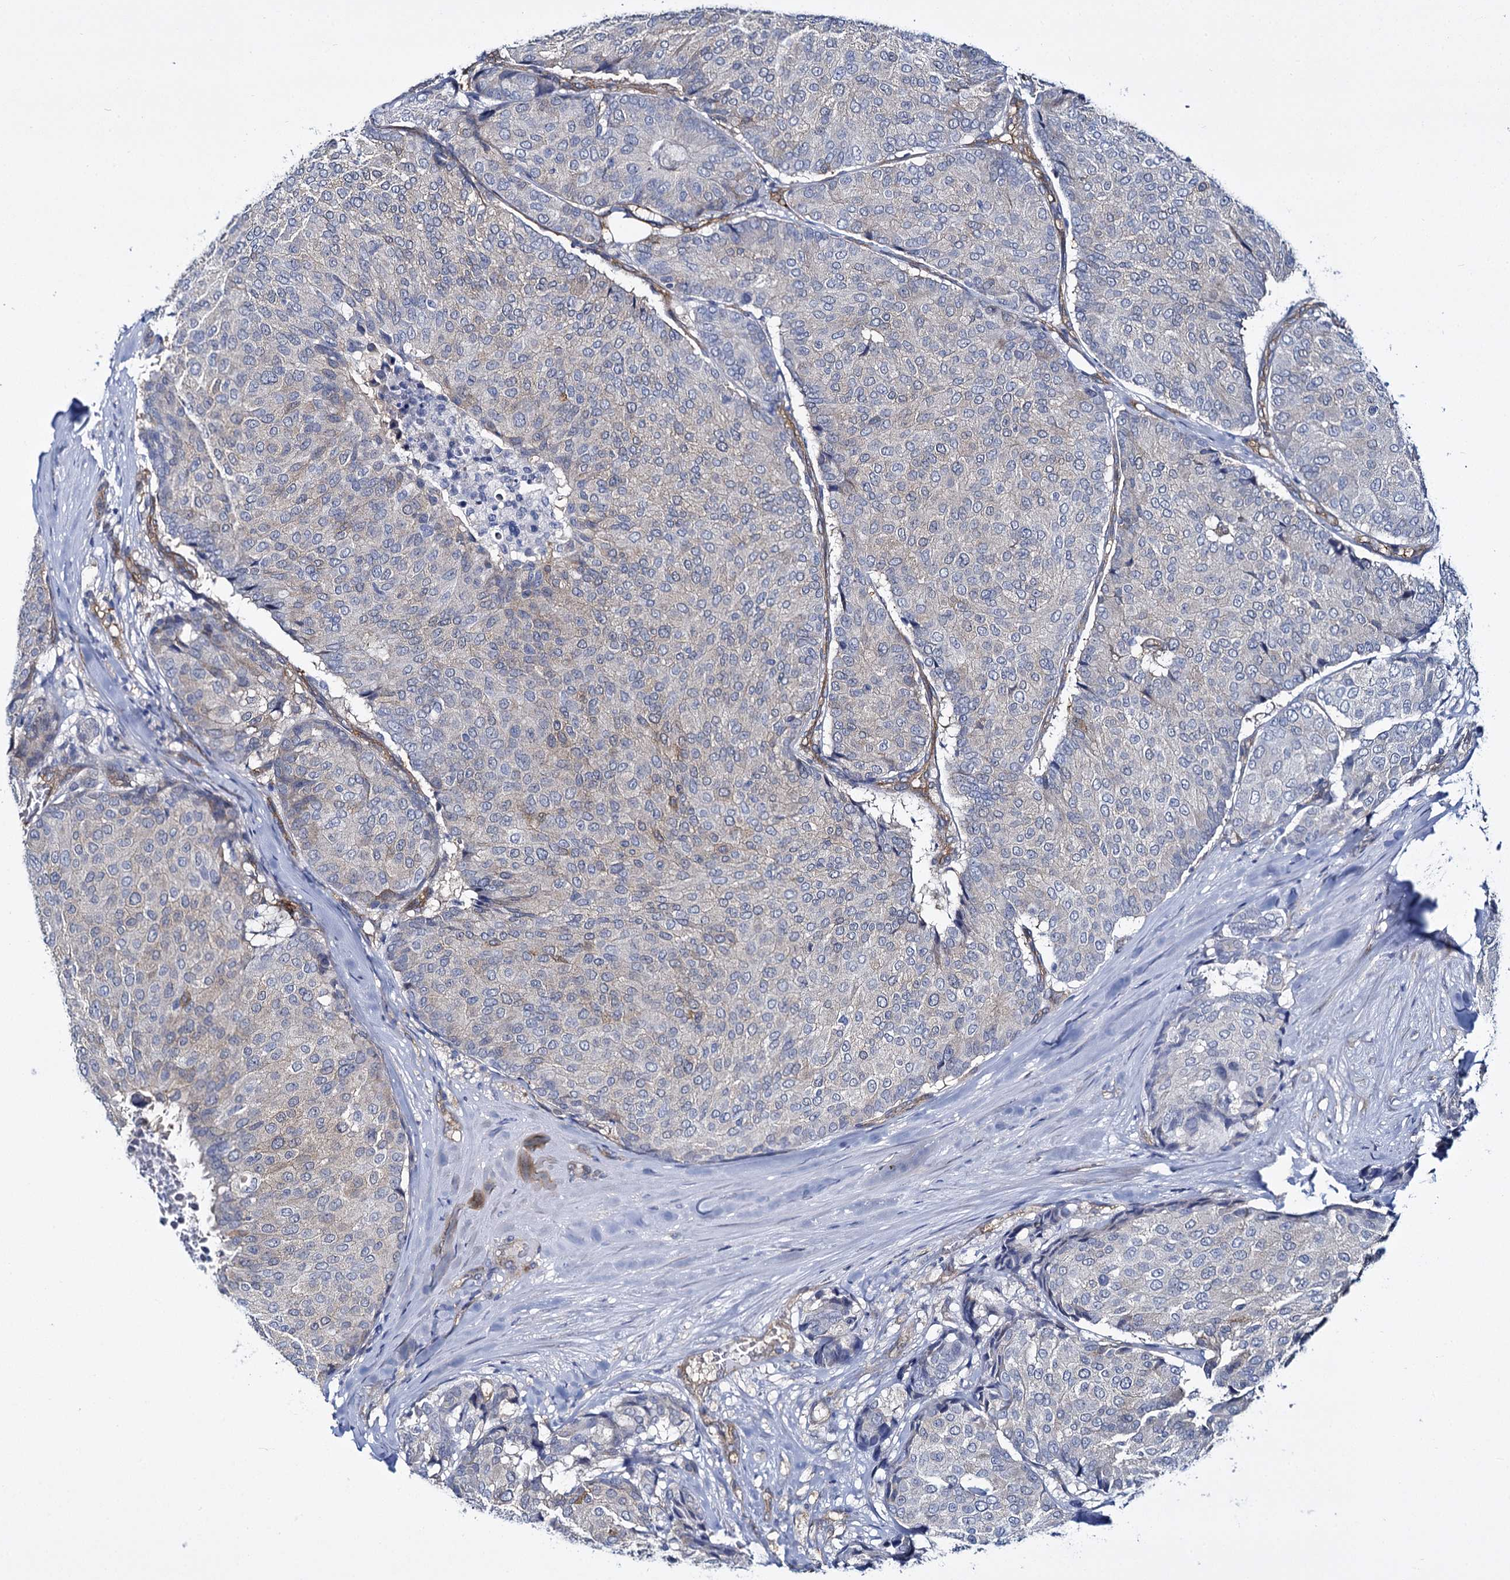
{"staining": {"intensity": "negative", "quantity": "none", "location": "none"}, "tissue": "breast cancer", "cell_type": "Tumor cells", "image_type": "cancer", "snomed": [{"axis": "morphology", "description": "Duct carcinoma"}, {"axis": "topography", "description": "Breast"}], "caption": "Immunohistochemical staining of breast cancer reveals no significant positivity in tumor cells.", "gene": "STXBP1", "patient": {"sex": "female", "age": 75}}